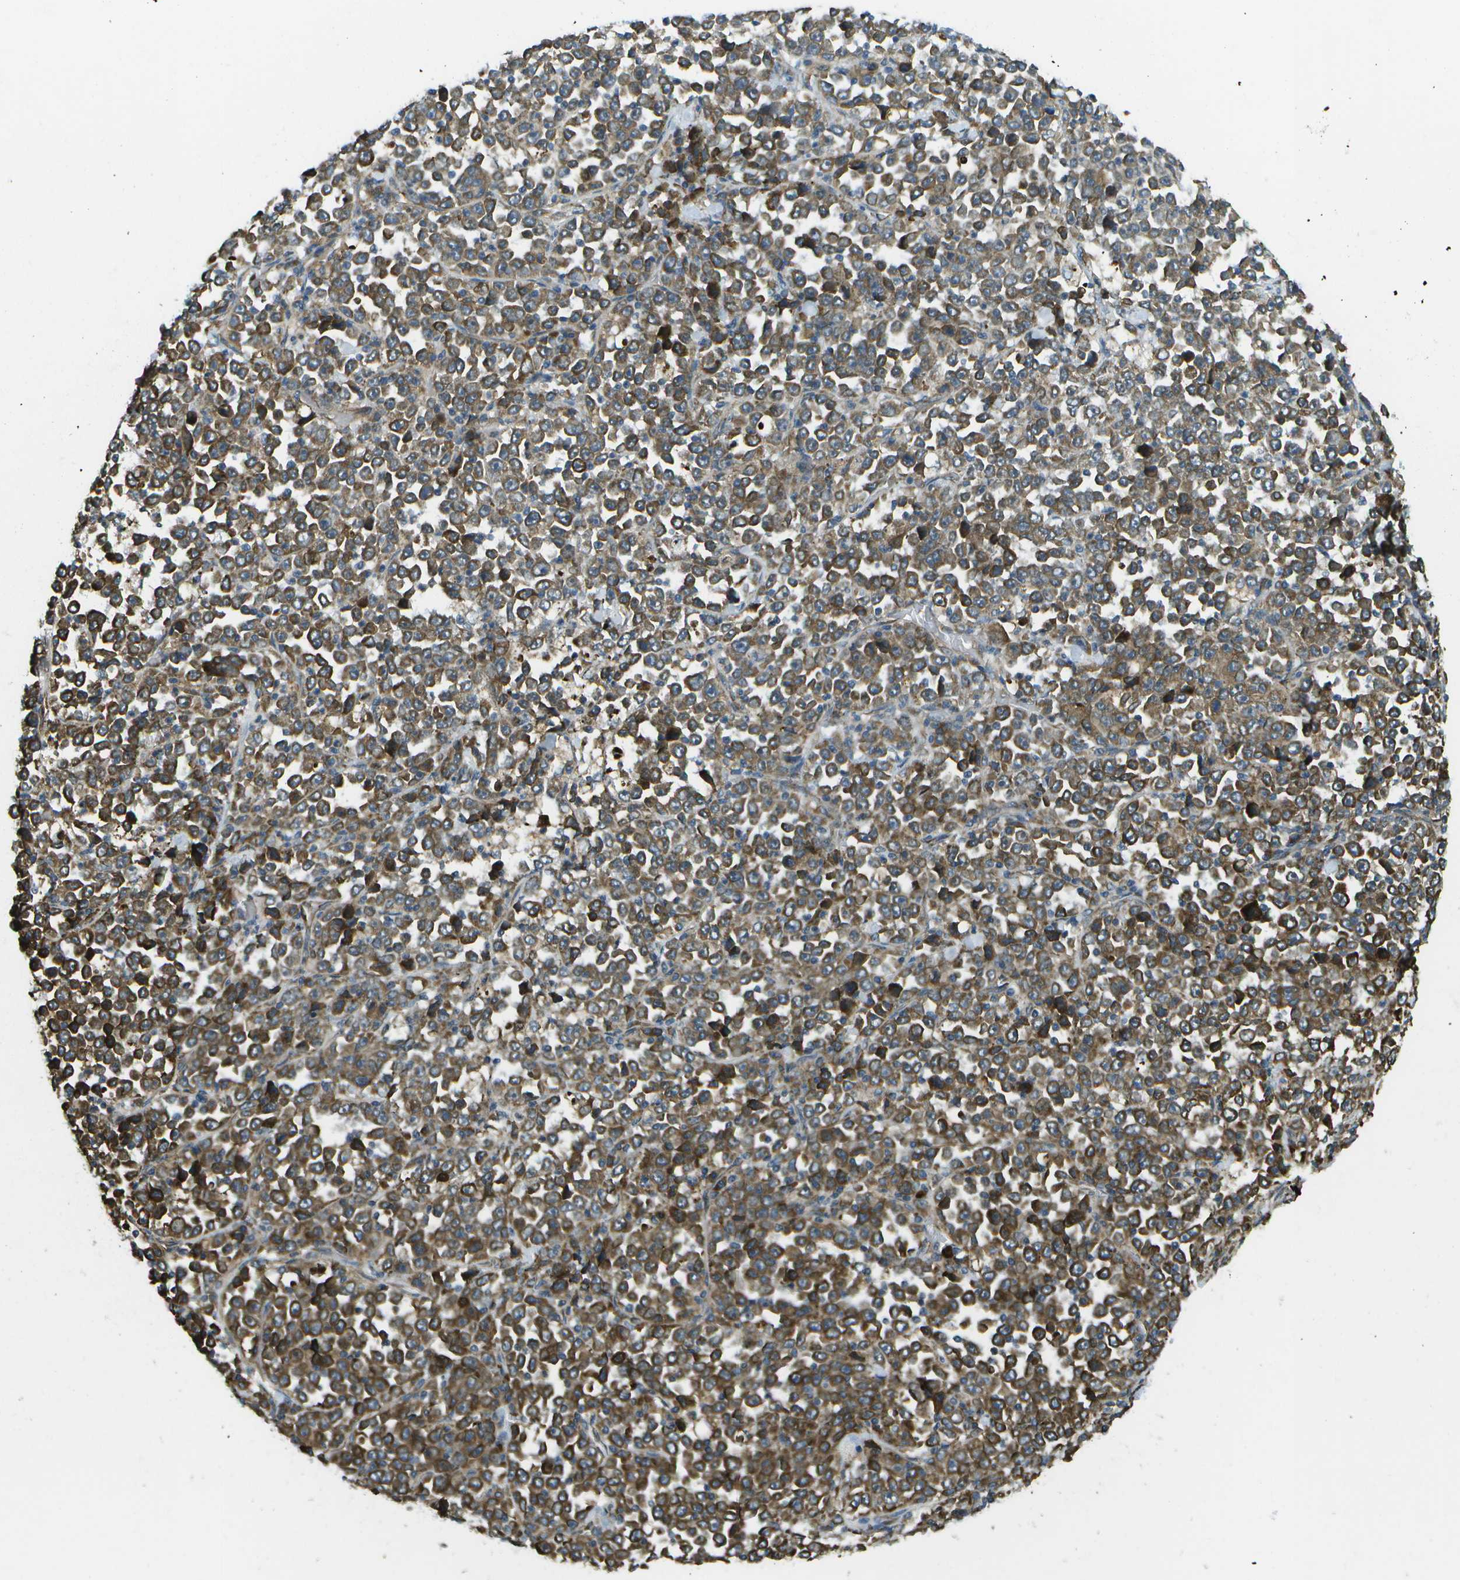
{"staining": {"intensity": "moderate", "quantity": ">75%", "location": "cytoplasmic/membranous"}, "tissue": "stomach cancer", "cell_type": "Tumor cells", "image_type": "cancer", "snomed": [{"axis": "morphology", "description": "Normal tissue, NOS"}, {"axis": "morphology", "description": "Adenocarcinoma, NOS"}, {"axis": "topography", "description": "Stomach, upper"}, {"axis": "topography", "description": "Stomach"}], "caption": "An image showing moderate cytoplasmic/membranous positivity in approximately >75% of tumor cells in adenocarcinoma (stomach), as visualized by brown immunohistochemical staining.", "gene": "USP30", "patient": {"sex": "male", "age": 59}}